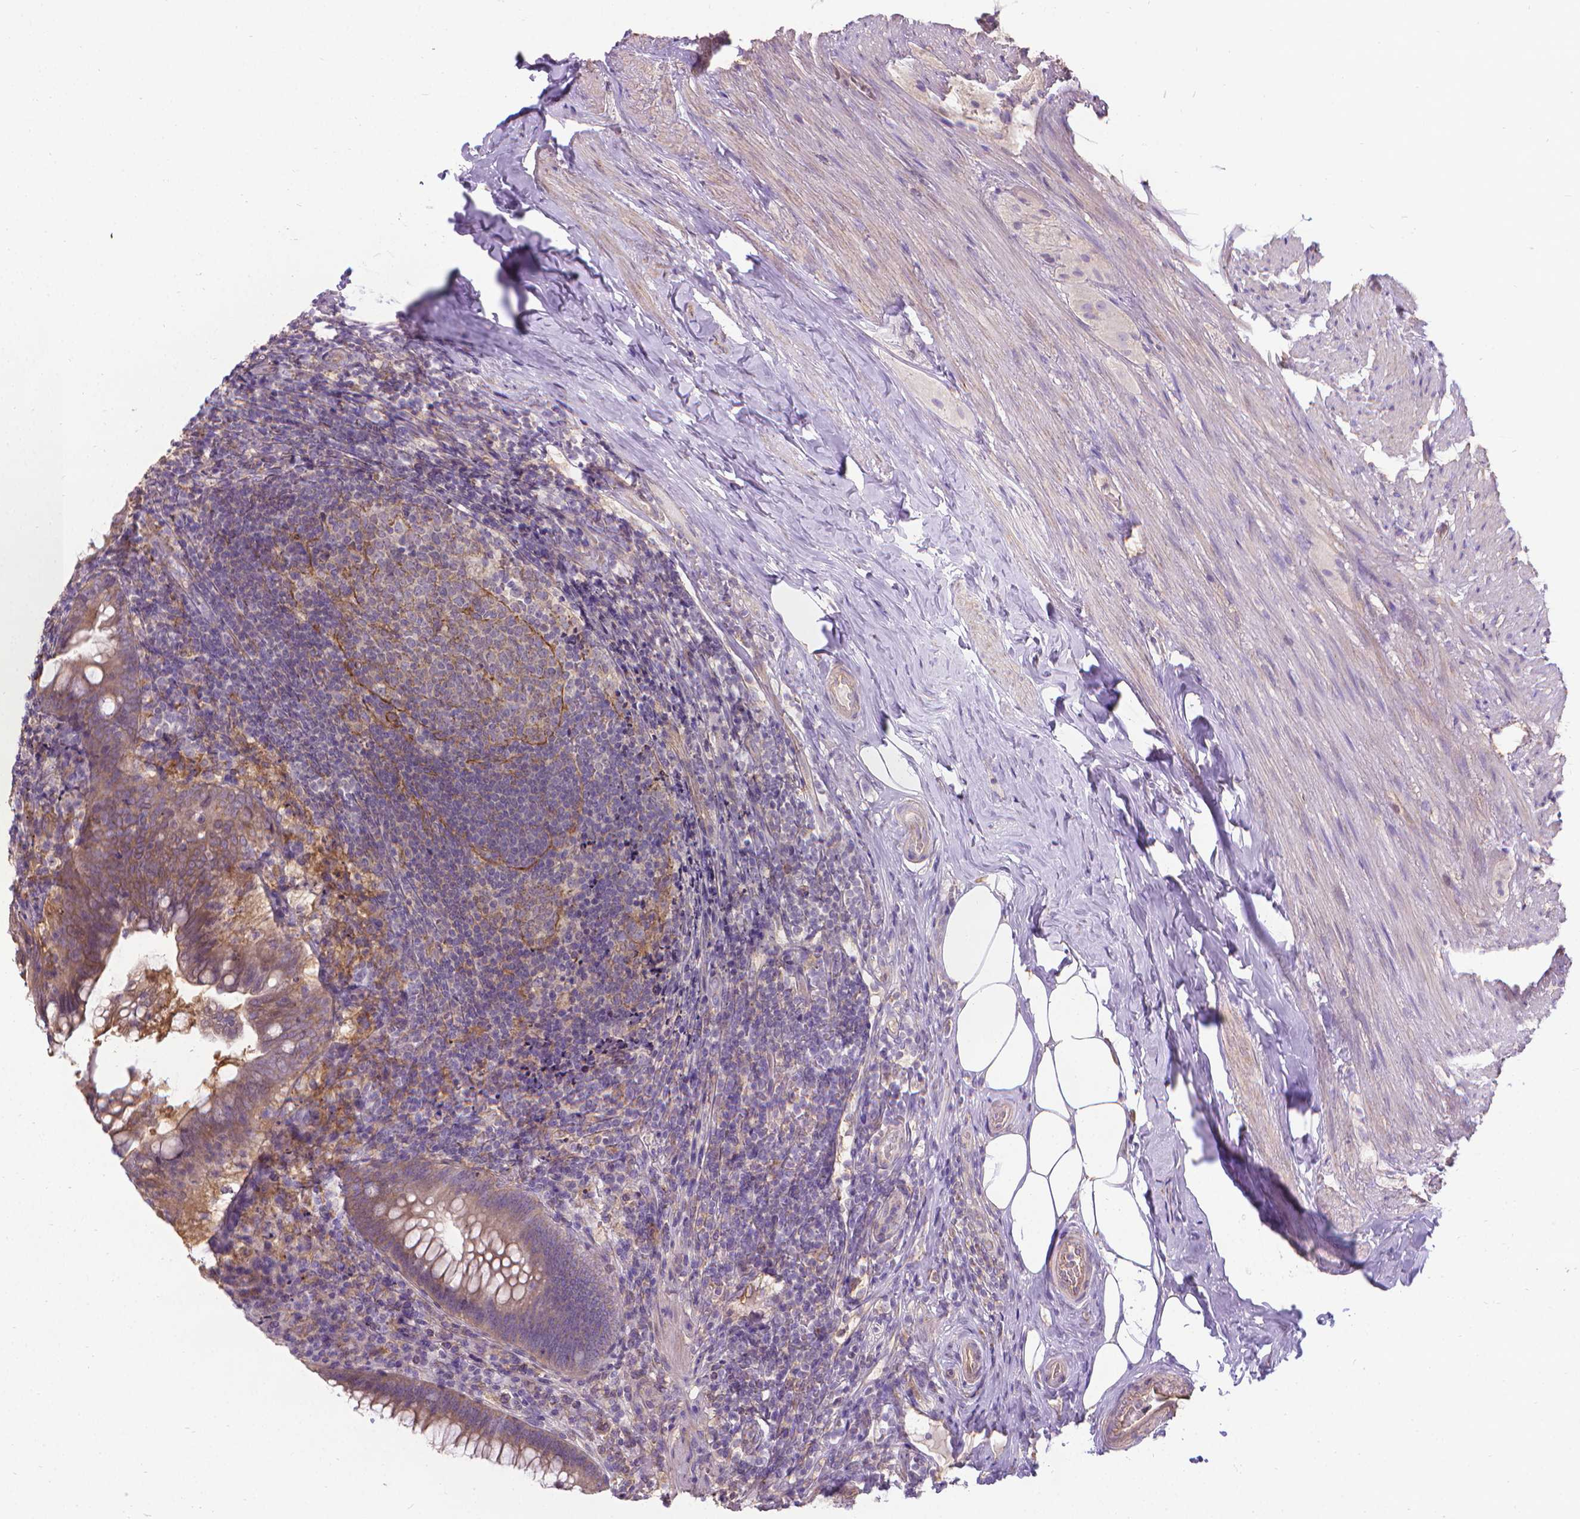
{"staining": {"intensity": "weak", "quantity": ">75%", "location": "cytoplasmic/membranous"}, "tissue": "appendix", "cell_type": "Glandular cells", "image_type": "normal", "snomed": [{"axis": "morphology", "description": "Normal tissue, NOS"}, {"axis": "topography", "description": "Appendix"}], "caption": "Human appendix stained for a protein (brown) reveals weak cytoplasmic/membranous positive staining in approximately >75% of glandular cells.", "gene": "CFAP299", "patient": {"sex": "male", "age": 47}}